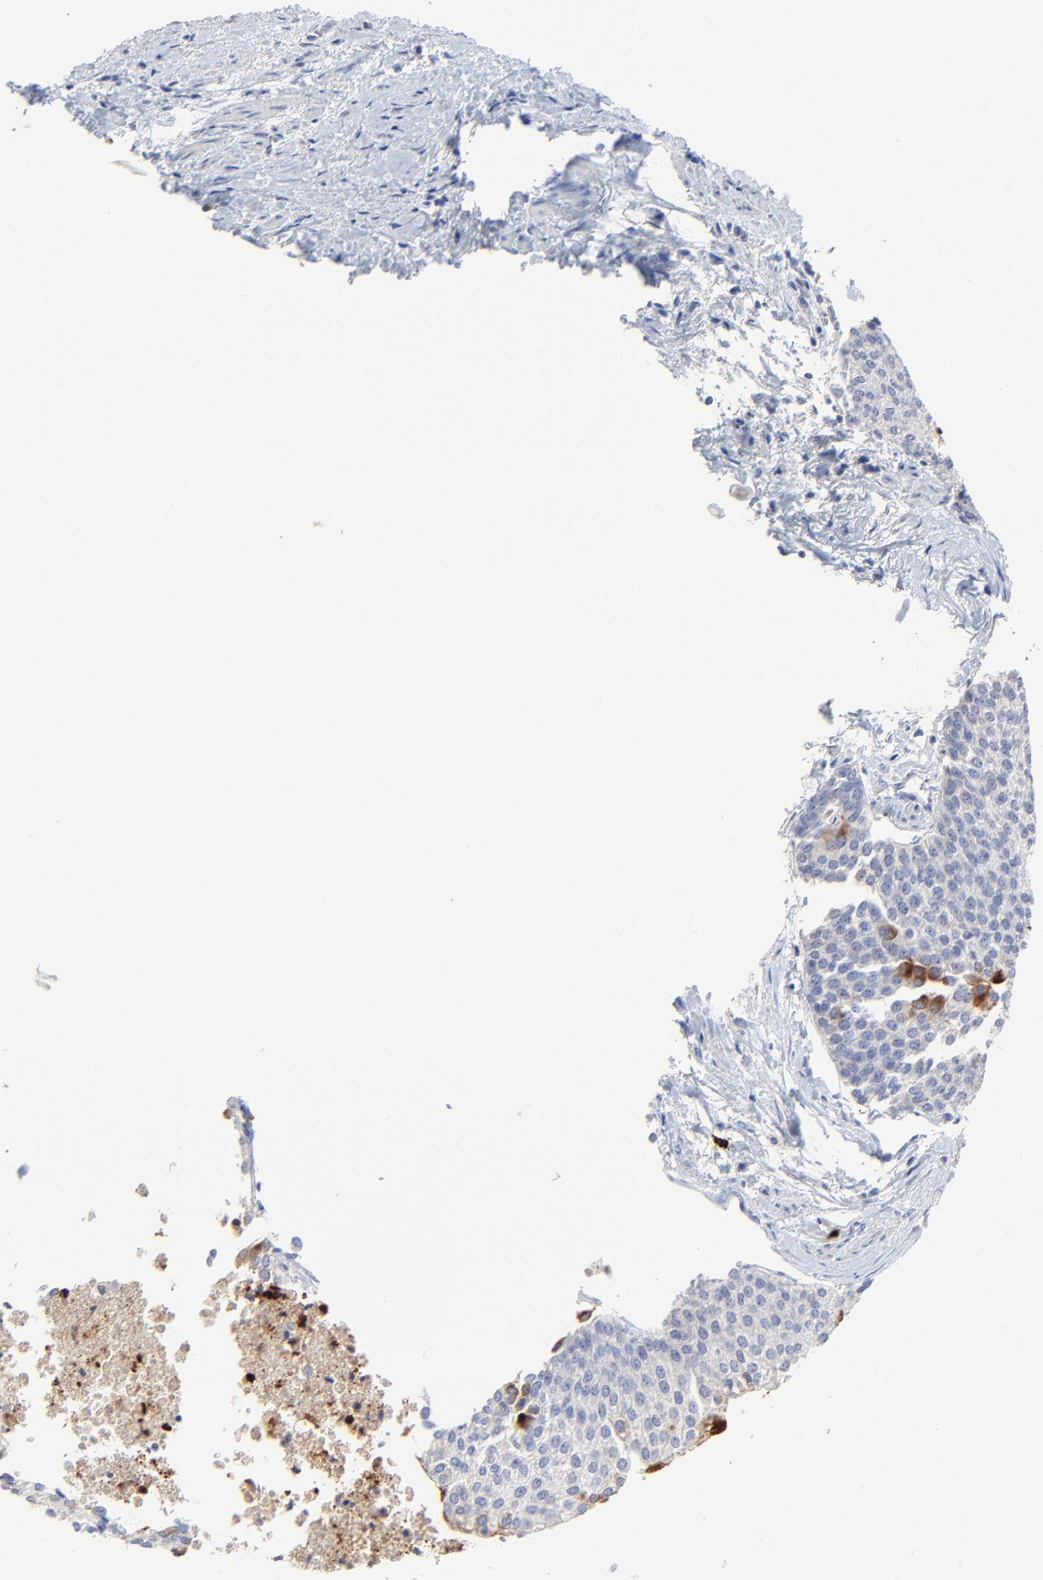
{"staining": {"intensity": "weak", "quantity": "<25%", "location": "cytoplasmic/membranous"}, "tissue": "urothelial cancer", "cell_type": "Tumor cells", "image_type": "cancer", "snomed": [{"axis": "morphology", "description": "Urothelial carcinoma, Low grade"}, {"axis": "topography", "description": "Urinary bladder"}], "caption": "Immunohistochemical staining of urothelial cancer reveals no significant expression in tumor cells. The staining was performed using DAB (3,3'-diaminobenzidine) to visualize the protein expression in brown, while the nuclei were stained in blue with hematoxylin (Magnification: 20x).", "gene": "LCN2", "patient": {"sex": "female", "age": 73}}